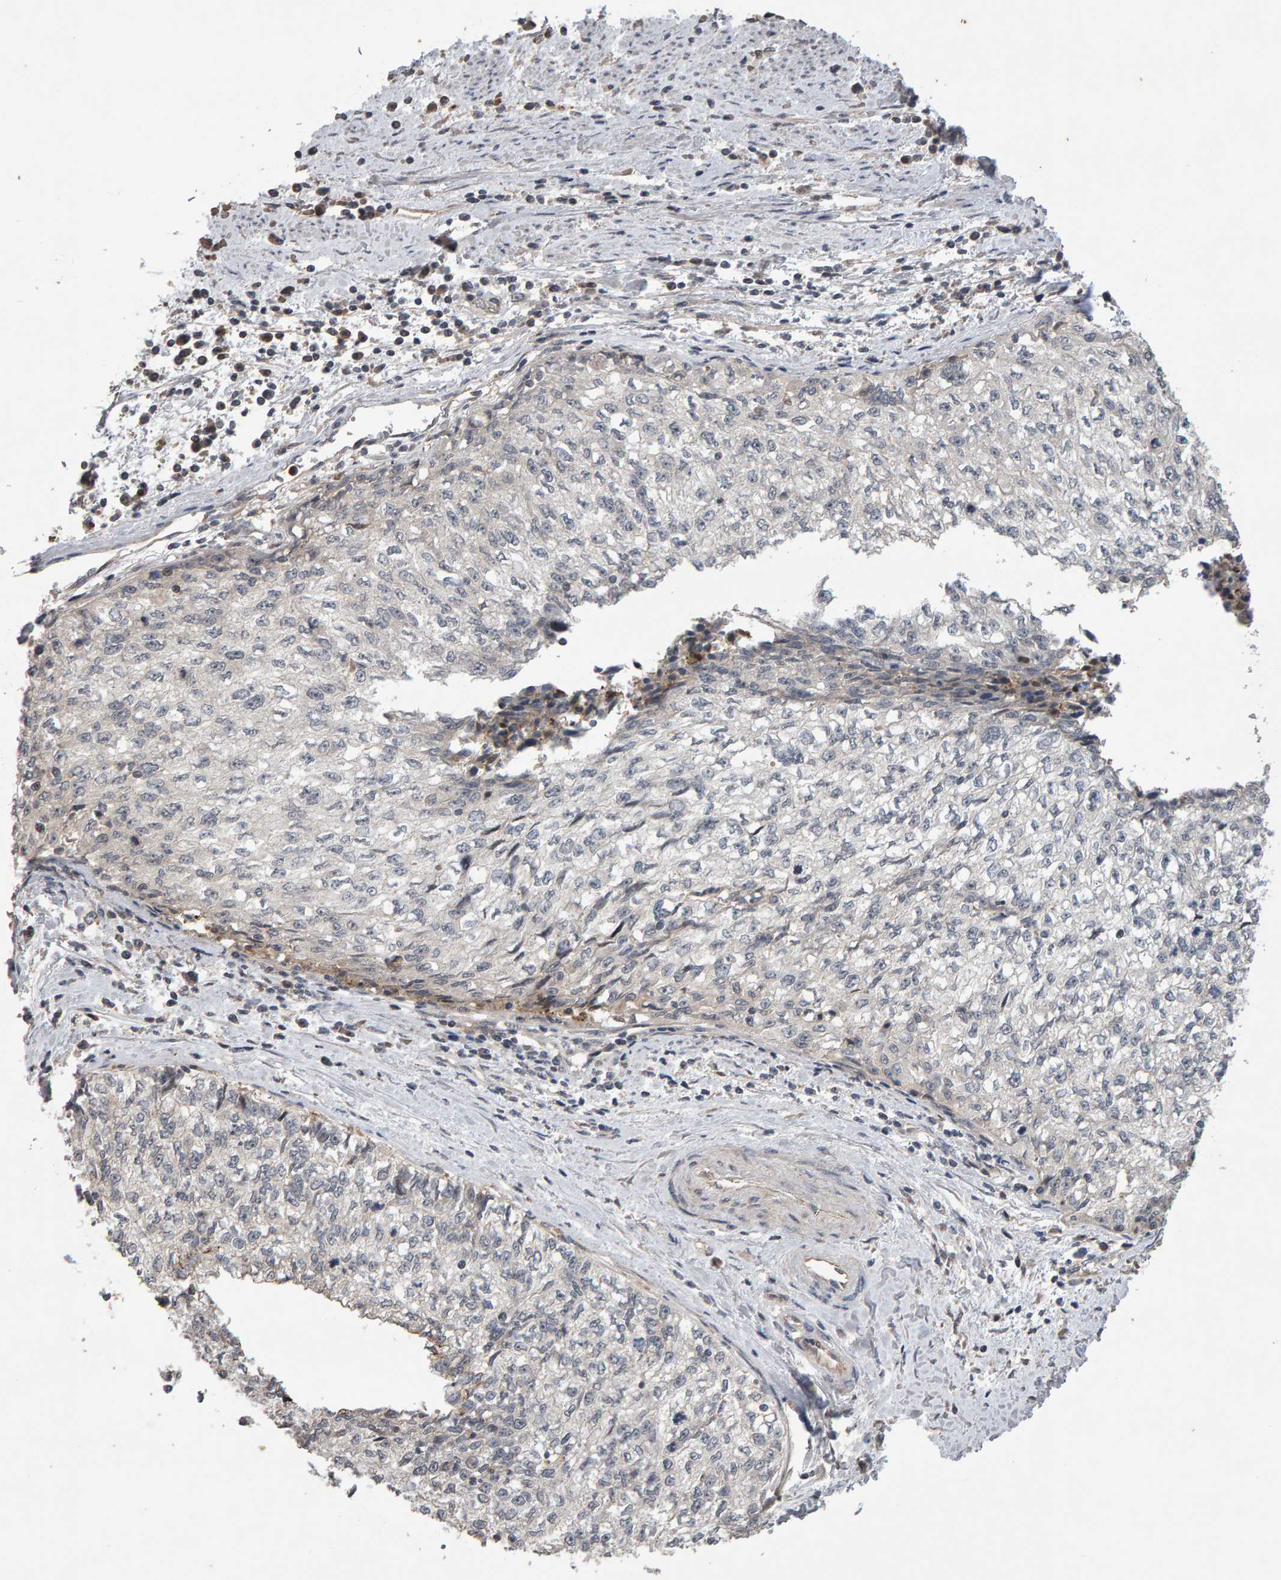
{"staining": {"intensity": "negative", "quantity": "none", "location": "none"}, "tissue": "cervical cancer", "cell_type": "Tumor cells", "image_type": "cancer", "snomed": [{"axis": "morphology", "description": "Squamous cell carcinoma, NOS"}, {"axis": "topography", "description": "Cervix"}], "caption": "This is an IHC image of cervical cancer (squamous cell carcinoma). There is no expression in tumor cells.", "gene": "COASY", "patient": {"sex": "female", "age": 57}}